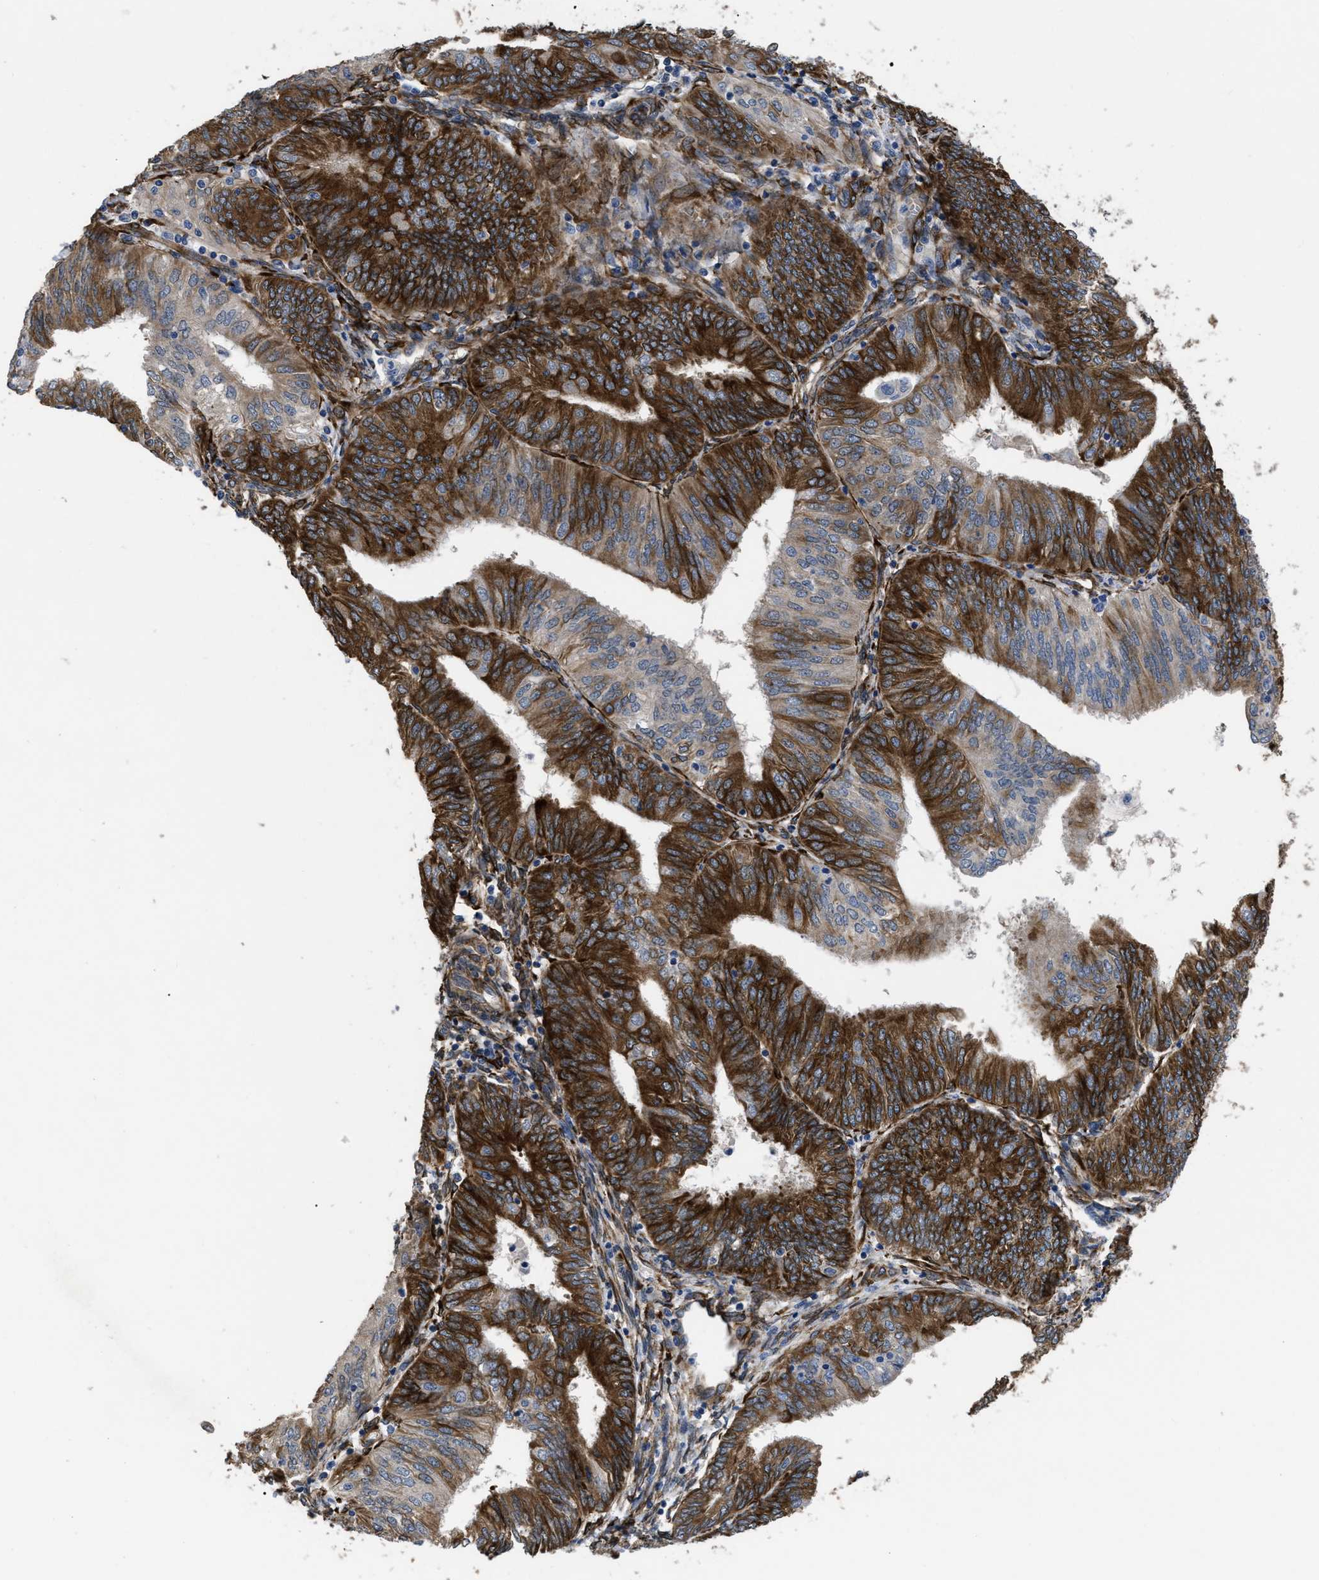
{"staining": {"intensity": "strong", "quantity": "25%-75%", "location": "cytoplasmic/membranous"}, "tissue": "endometrial cancer", "cell_type": "Tumor cells", "image_type": "cancer", "snomed": [{"axis": "morphology", "description": "Adenocarcinoma, NOS"}, {"axis": "topography", "description": "Endometrium"}], "caption": "Endometrial cancer (adenocarcinoma) tissue displays strong cytoplasmic/membranous positivity in approximately 25%-75% of tumor cells, visualized by immunohistochemistry.", "gene": "SQLE", "patient": {"sex": "female", "age": 58}}